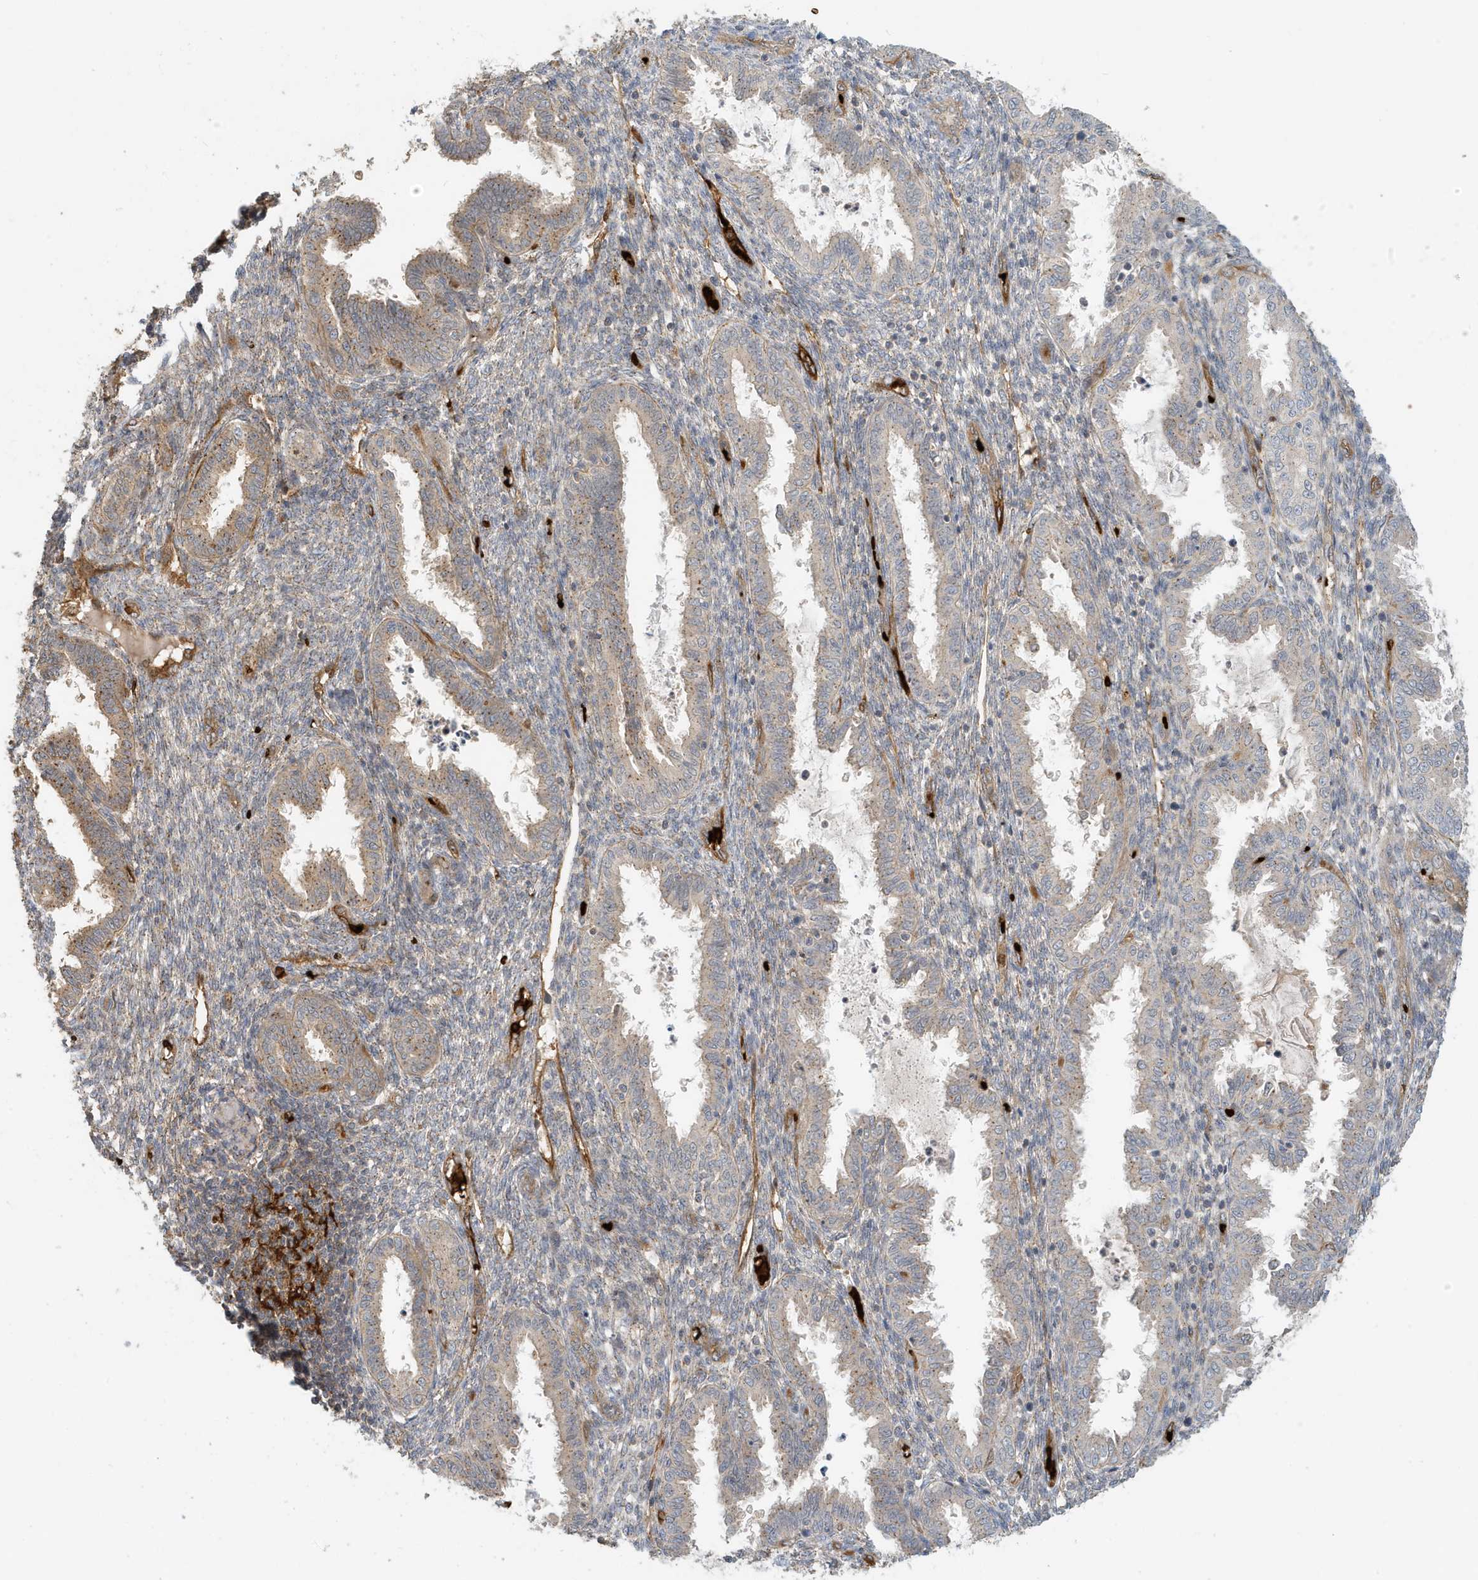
{"staining": {"intensity": "weak", "quantity": "<25%", "location": "cytoplasmic/membranous"}, "tissue": "endometrium", "cell_type": "Cells in endometrial stroma", "image_type": "normal", "snomed": [{"axis": "morphology", "description": "Normal tissue, NOS"}, {"axis": "topography", "description": "Endometrium"}], "caption": "This is a histopathology image of immunohistochemistry (IHC) staining of normal endometrium, which shows no positivity in cells in endometrial stroma.", "gene": "FYCO1", "patient": {"sex": "female", "age": 33}}